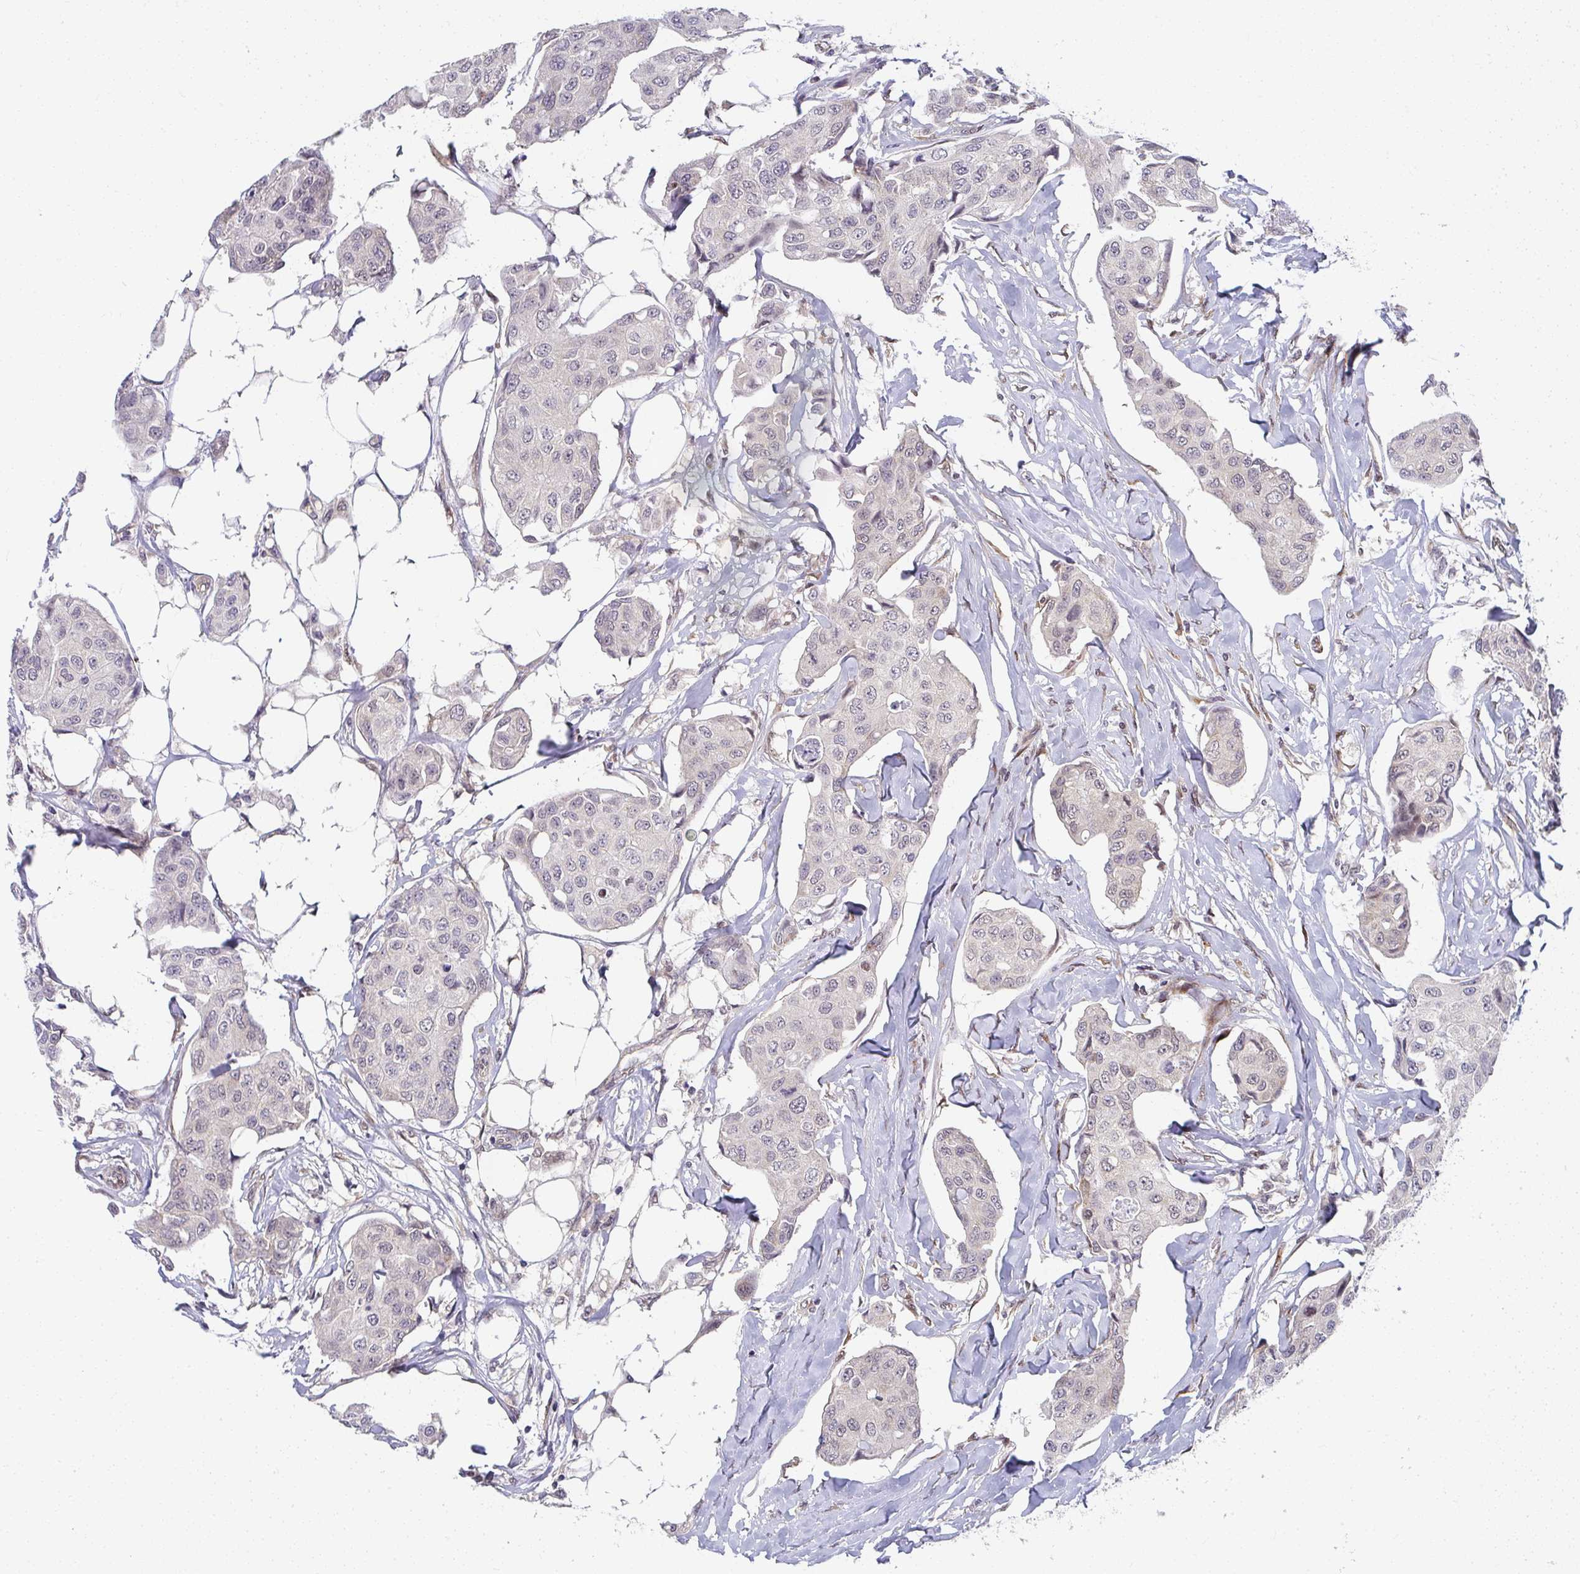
{"staining": {"intensity": "negative", "quantity": "none", "location": "none"}, "tissue": "breast cancer", "cell_type": "Tumor cells", "image_type": "cancer", "snomed": [{"axis": "morphology", "description": "Duct carcinoma"}, {"axis": "topography", "description": "Breast"}, {"axis": "topography", "description": "Lymph node"}], "caption": "An immunohistochemistry (IHC) photomicrograph of breast infiltrating ductal carcinoma is shown. There is no staining in tumor cells of breast infiltrating ductal carcinoma.", "gene": "SYNCRIP", "patient": {"sex": "female", "age": 80}}